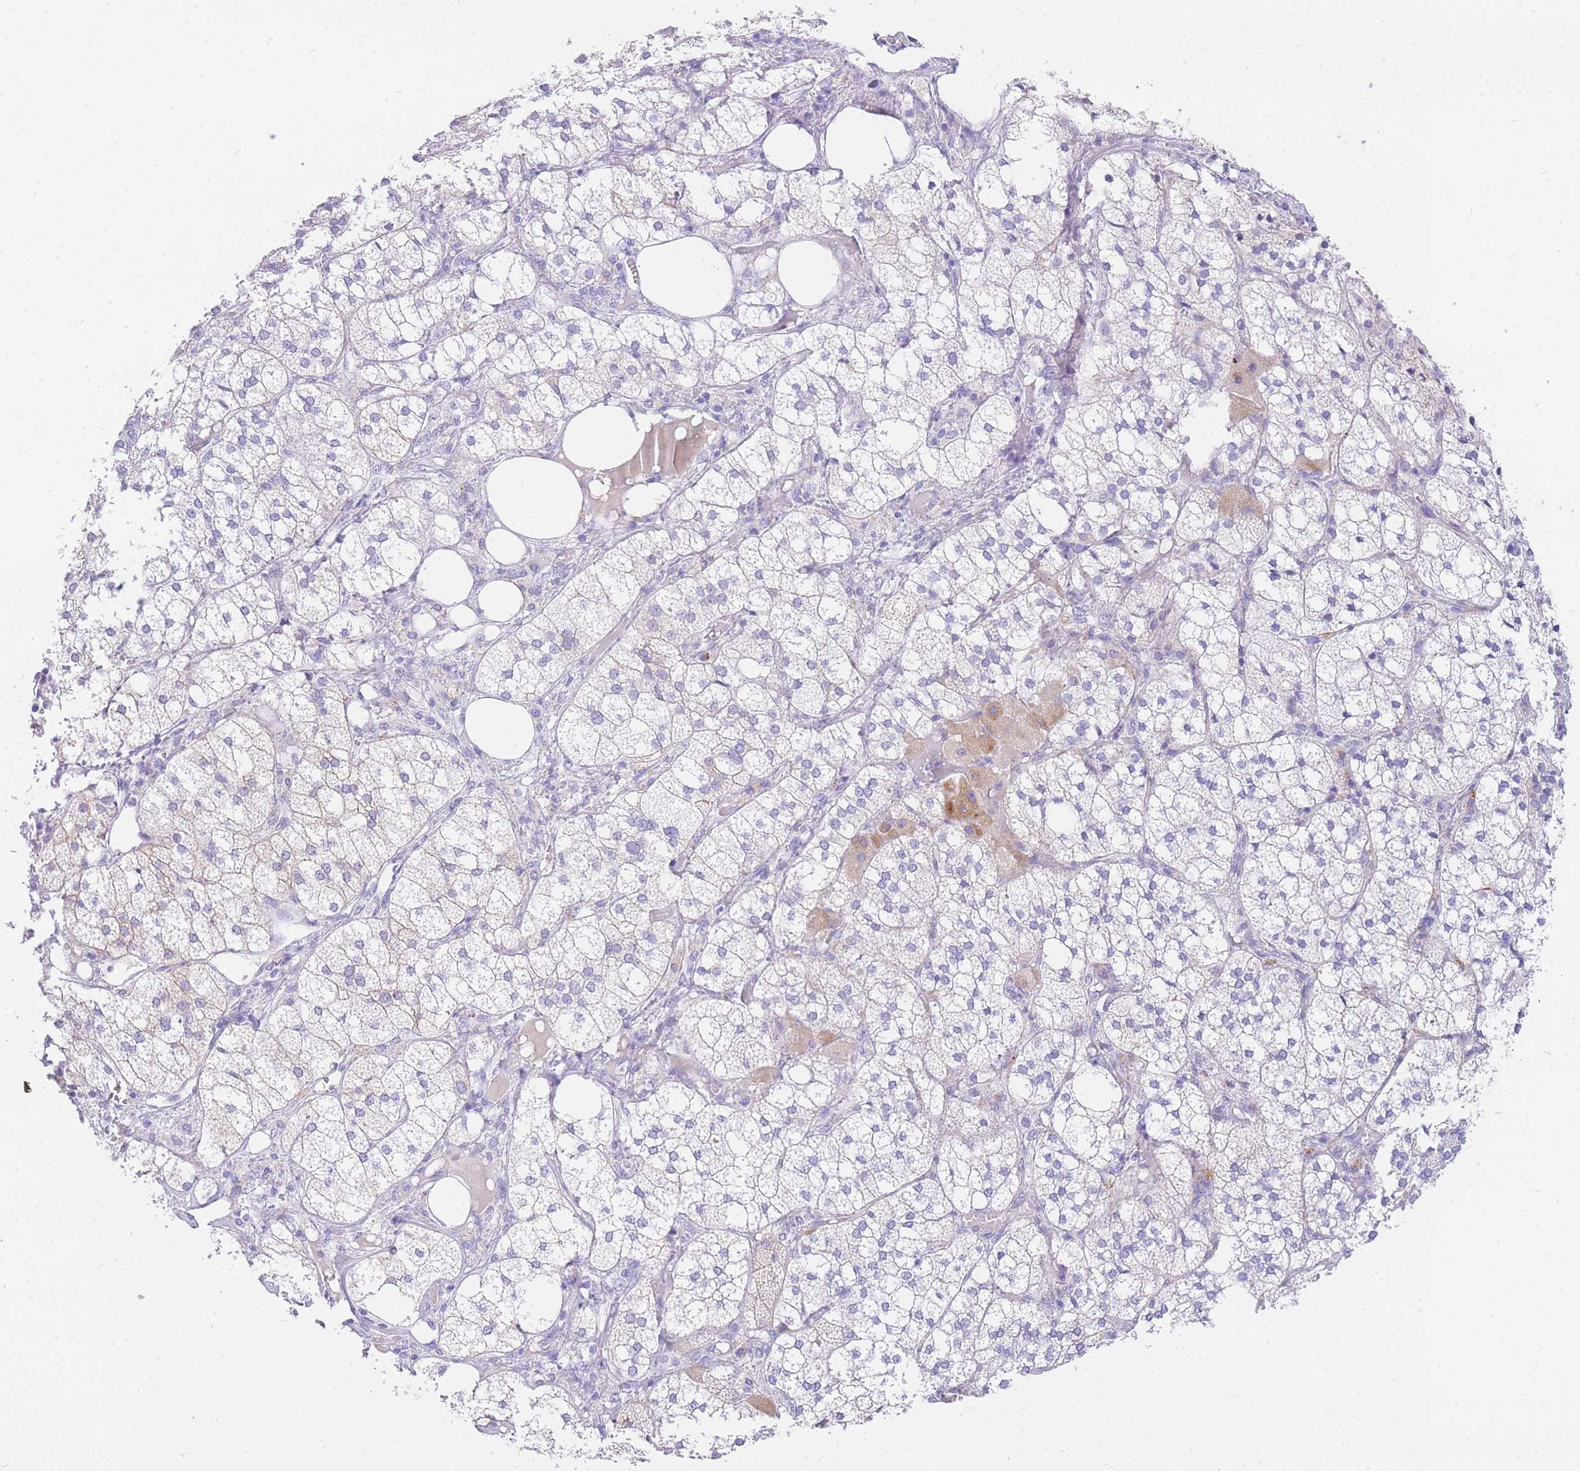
{"staining": {"intensity": "strong", "quantity": "<25%", "location": "cytoplasmic/membranous"}, "tissue": "adrenal gland", "cell_type": "Glandular cells", "image_type": "normal", "snomed": [{"axis": "morphology", "description": "Normal tissue, NOS"}, {"axis": "topography", "description": "Adrenal gland"}], "caption": "Immunohistochemical staining of unremarkable adrenal gland exhibits <25% levels of strong cytoplasmic/membranous protein staining in approximately <25% of glandular cells. Nuclei are stained in blue.", "gene": "UPK1A", "patient": {"sex": "female", "age": 61}}